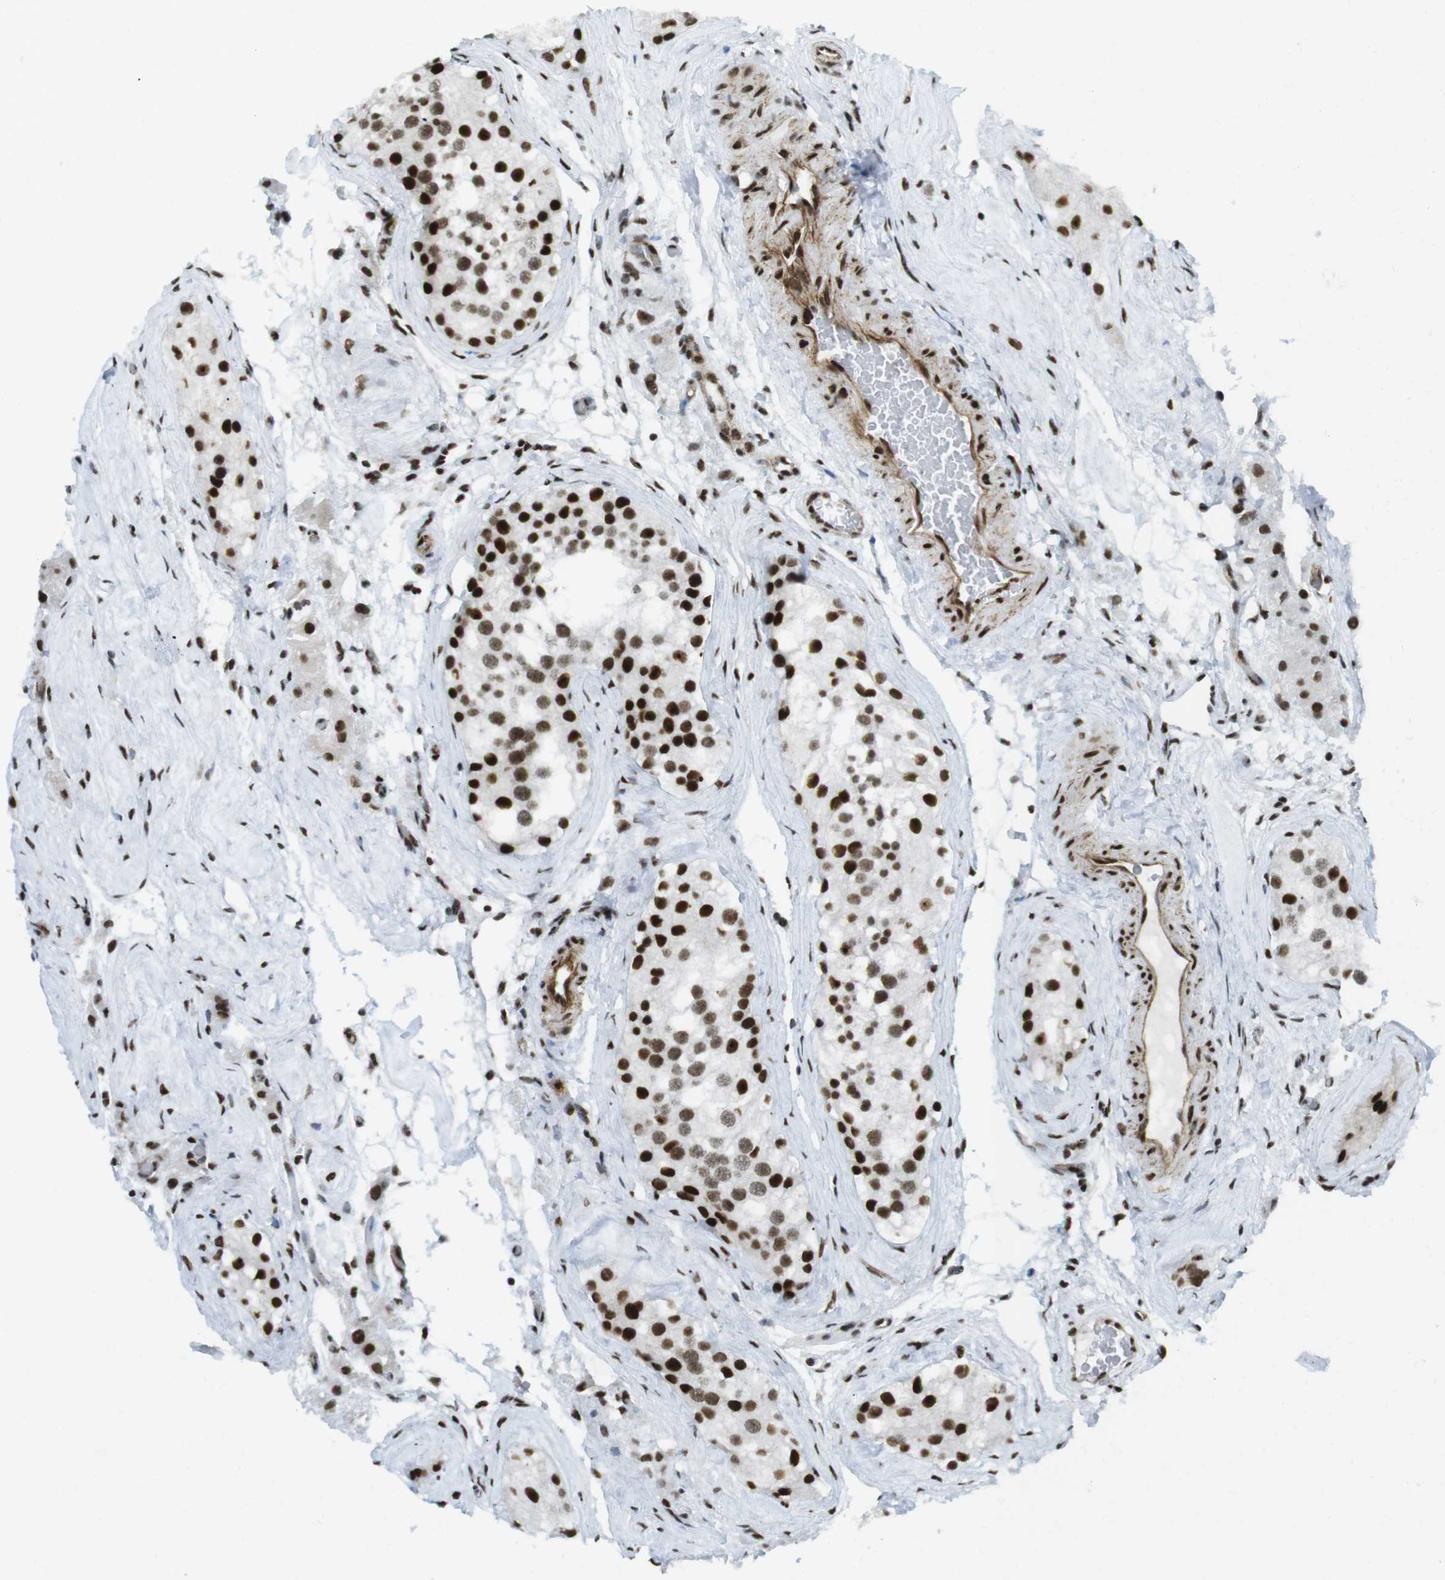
{"staining": {"intensity": "strong", "quantity": ">75%", "location": "nuclear"}, "tissue": "testis", "cell_type": "Cells in seminiferous ducts", "image_type": "normal", "snomed": [{"axis": "morphology", "description": "Normal tissue, NOS"}, {"axis": "morphology", "description": "Seminoma, NOS"}, {"axis": "topography", "description": "Testis"}], "caption": "Protein analysis of benign testis shows strong nuclear staining in approximately >75% of cells in seminiferous ducts.", "gene": "ARID1A", "patient": {"sex": "male", "age": 71}}